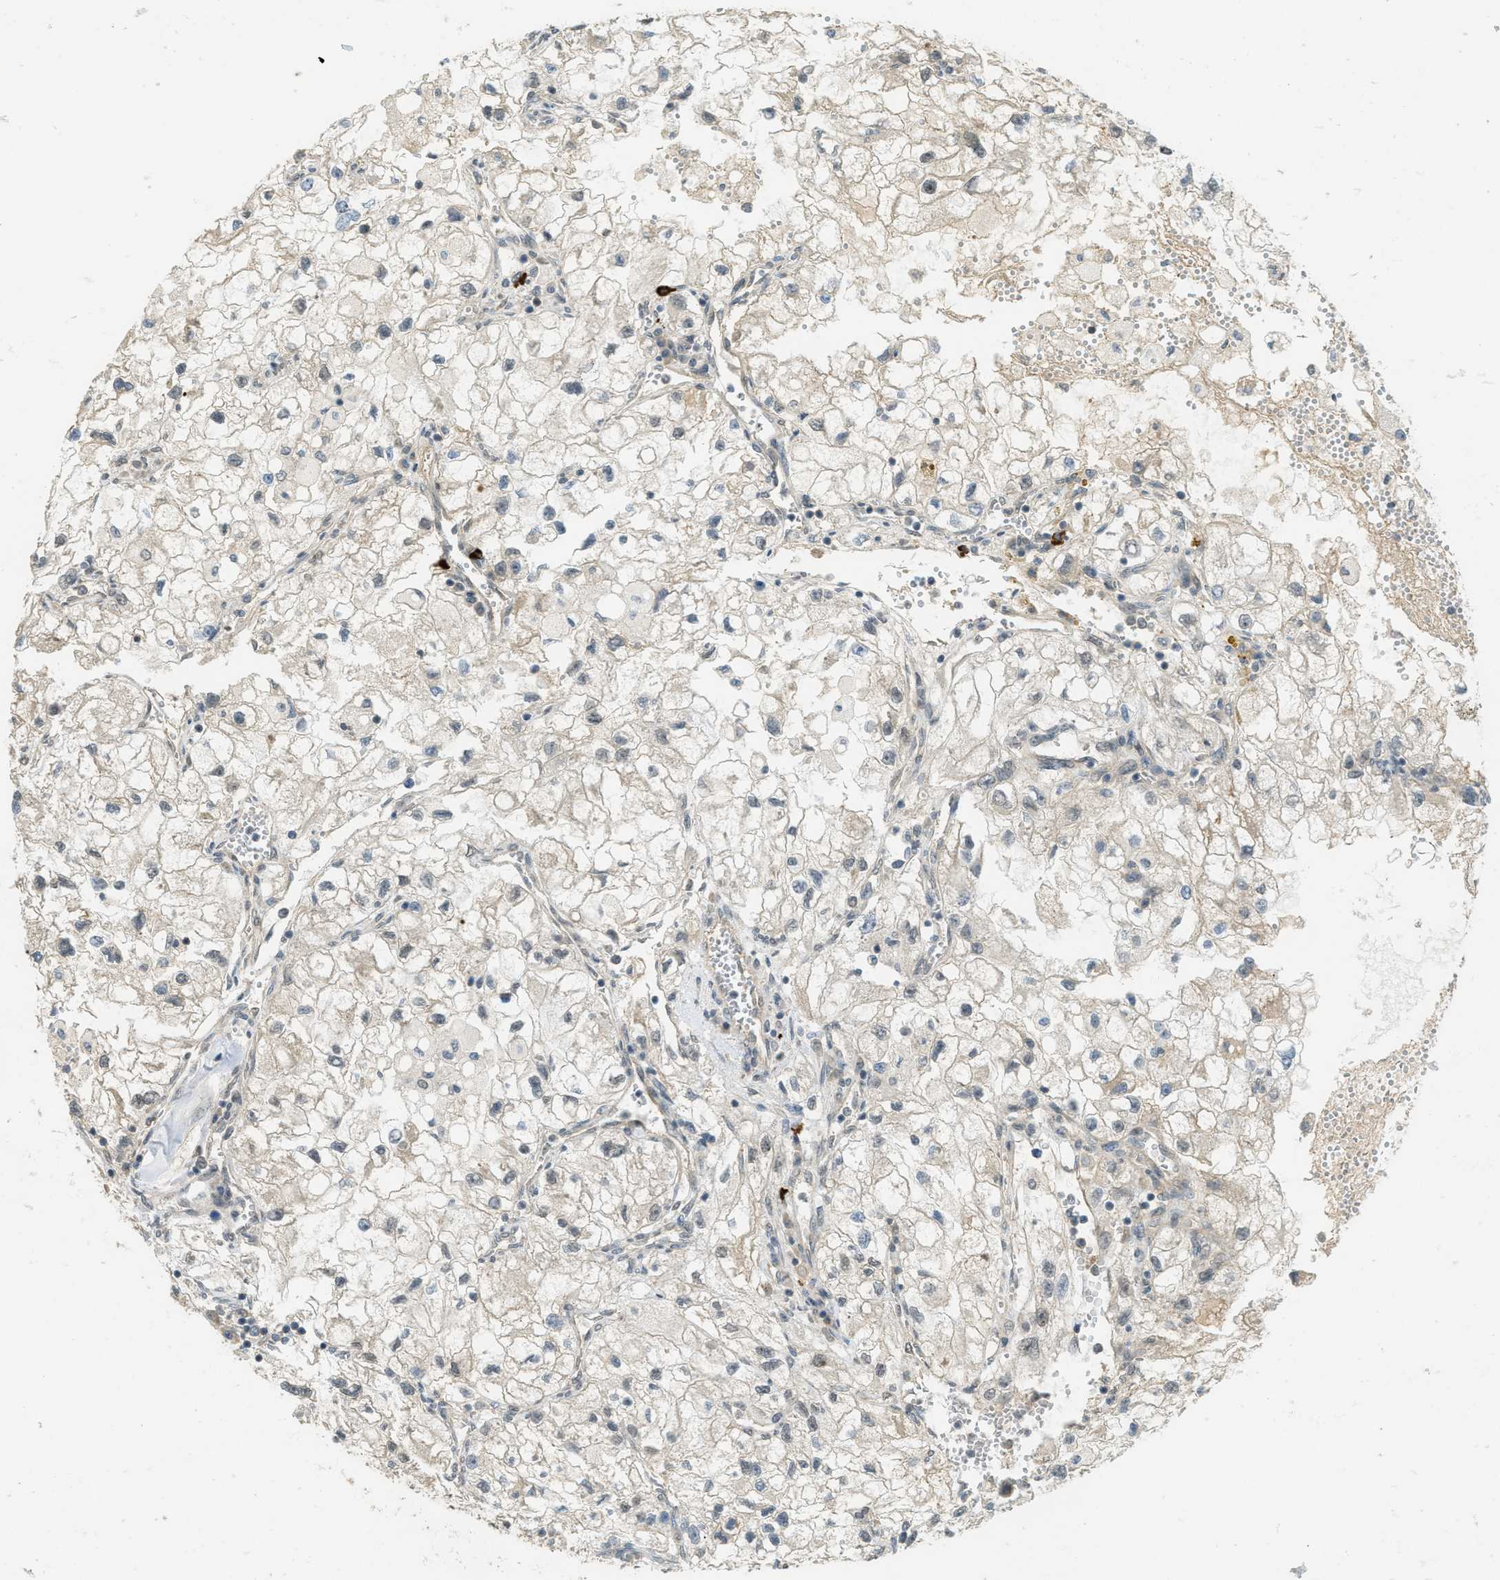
{"staining": {"intensity": "negative", "quantity": "none", "location": "none"}, "tissue": "renal cancer", "cell_type": "Tumor cells", "image_type": "cancer", "snomed": [{"axis": "morphology", "description": "Adenocarcinoma, NOS"}, {"axis": "topography", "description": "Kidney"}], "caption": "This is an immunohistochemistry histopathology image of renal adenocarcinoma. There is no staining in tumor cells.", "gene": "IGF2BP2", "patient": {"sex": "female", "age": 70}}